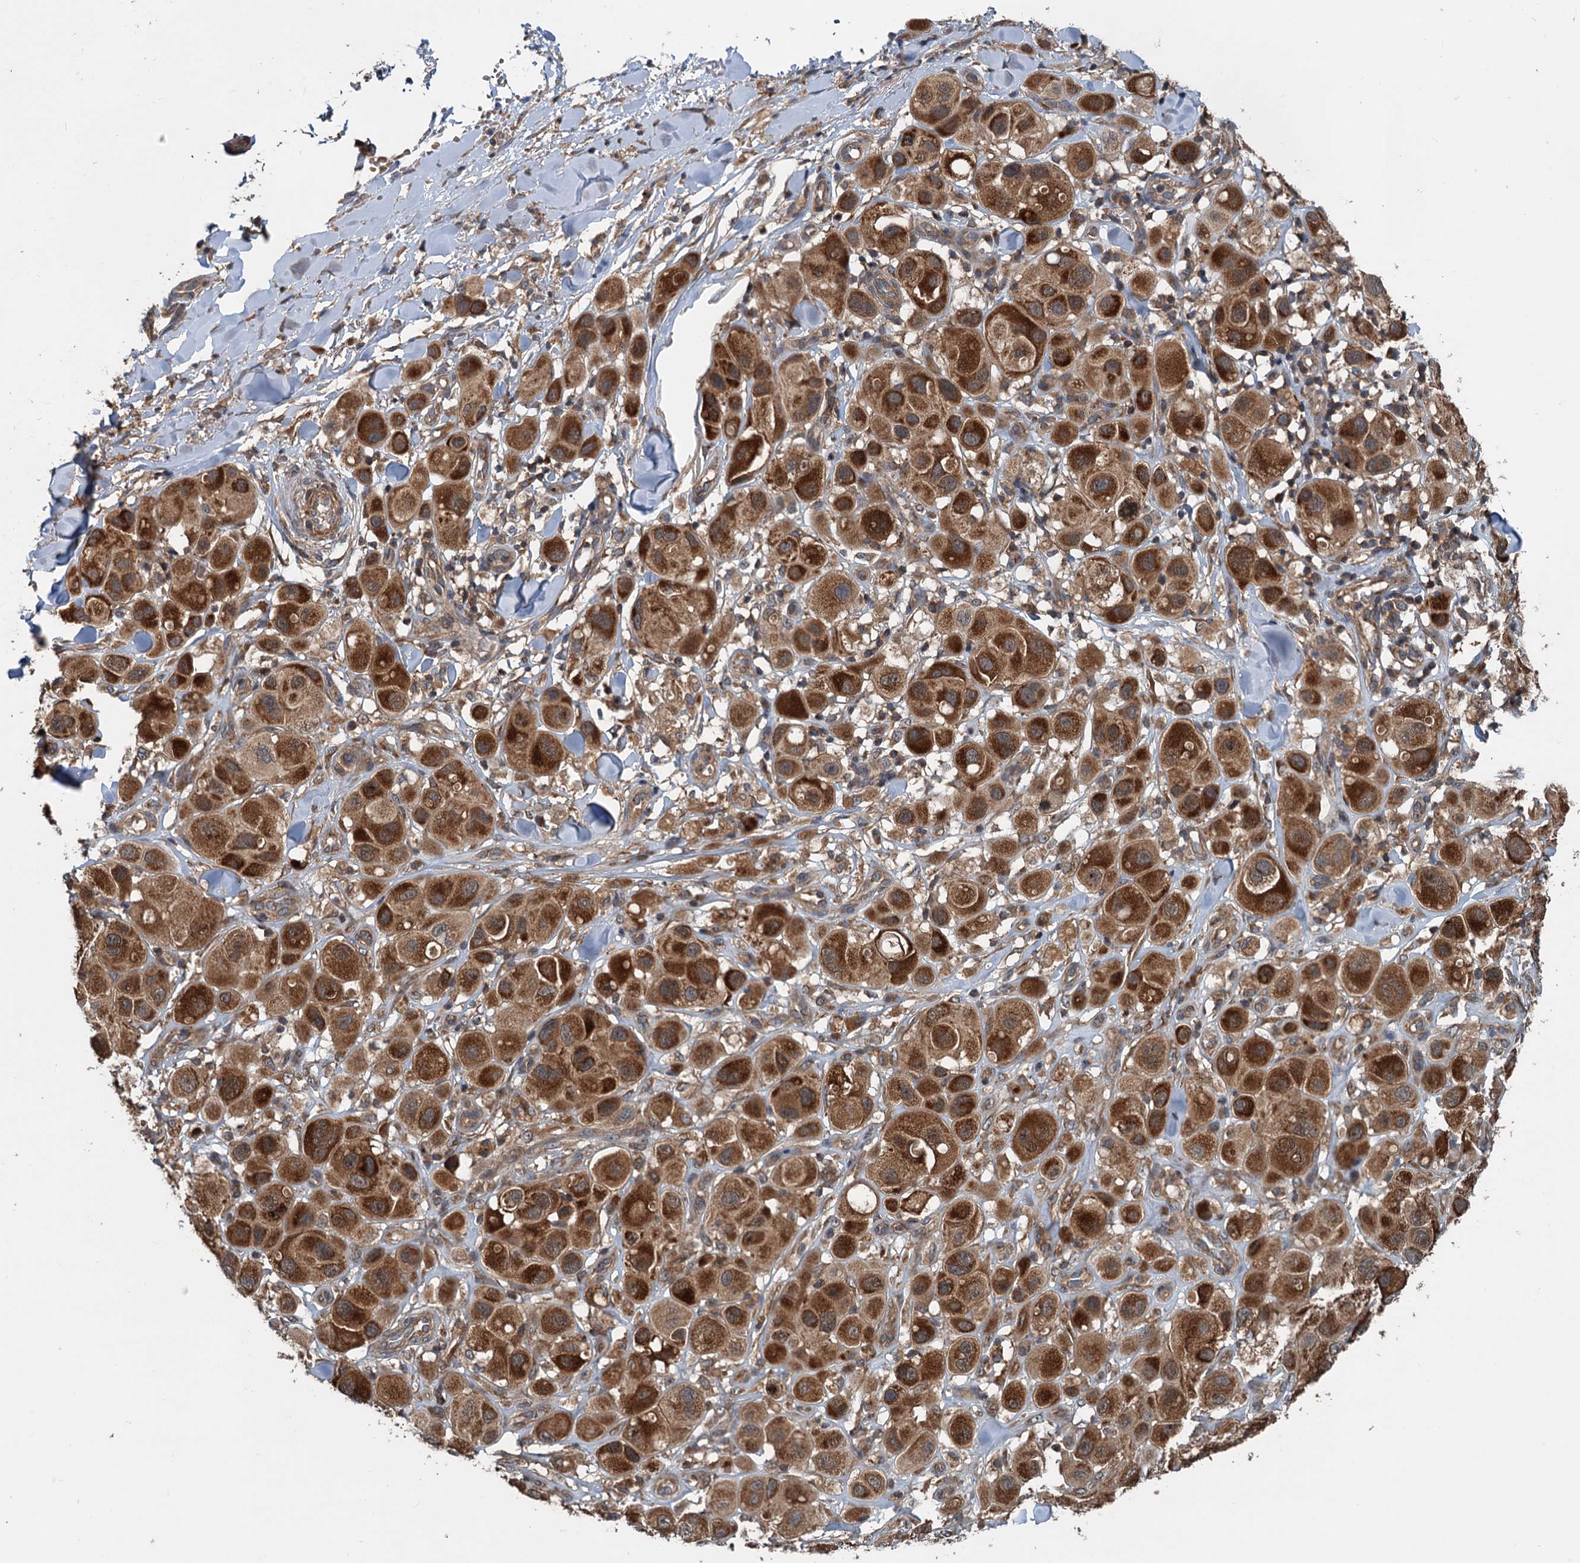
{"staining": {"intensity": "strong", "quantity": ">75%", "location": "cytoplasmic/membranous"}, "tissue": "melanoma", "cell_type": "Tumor cells", "image_type": "cancer", "snomed": [{"axis": "morphology", "description": "Malignant melanoma, Metastatic site"}, {"axis": "topography", "description": "Skin"}], "caption": "Tumor cells display high levels of strong cytoplasmic/membranous positivity in approximately >75% of cells in human malignant melanoma (metastatic site).", "gene": "TEDC1", "patient": {"sex": "male", "age": 41}}